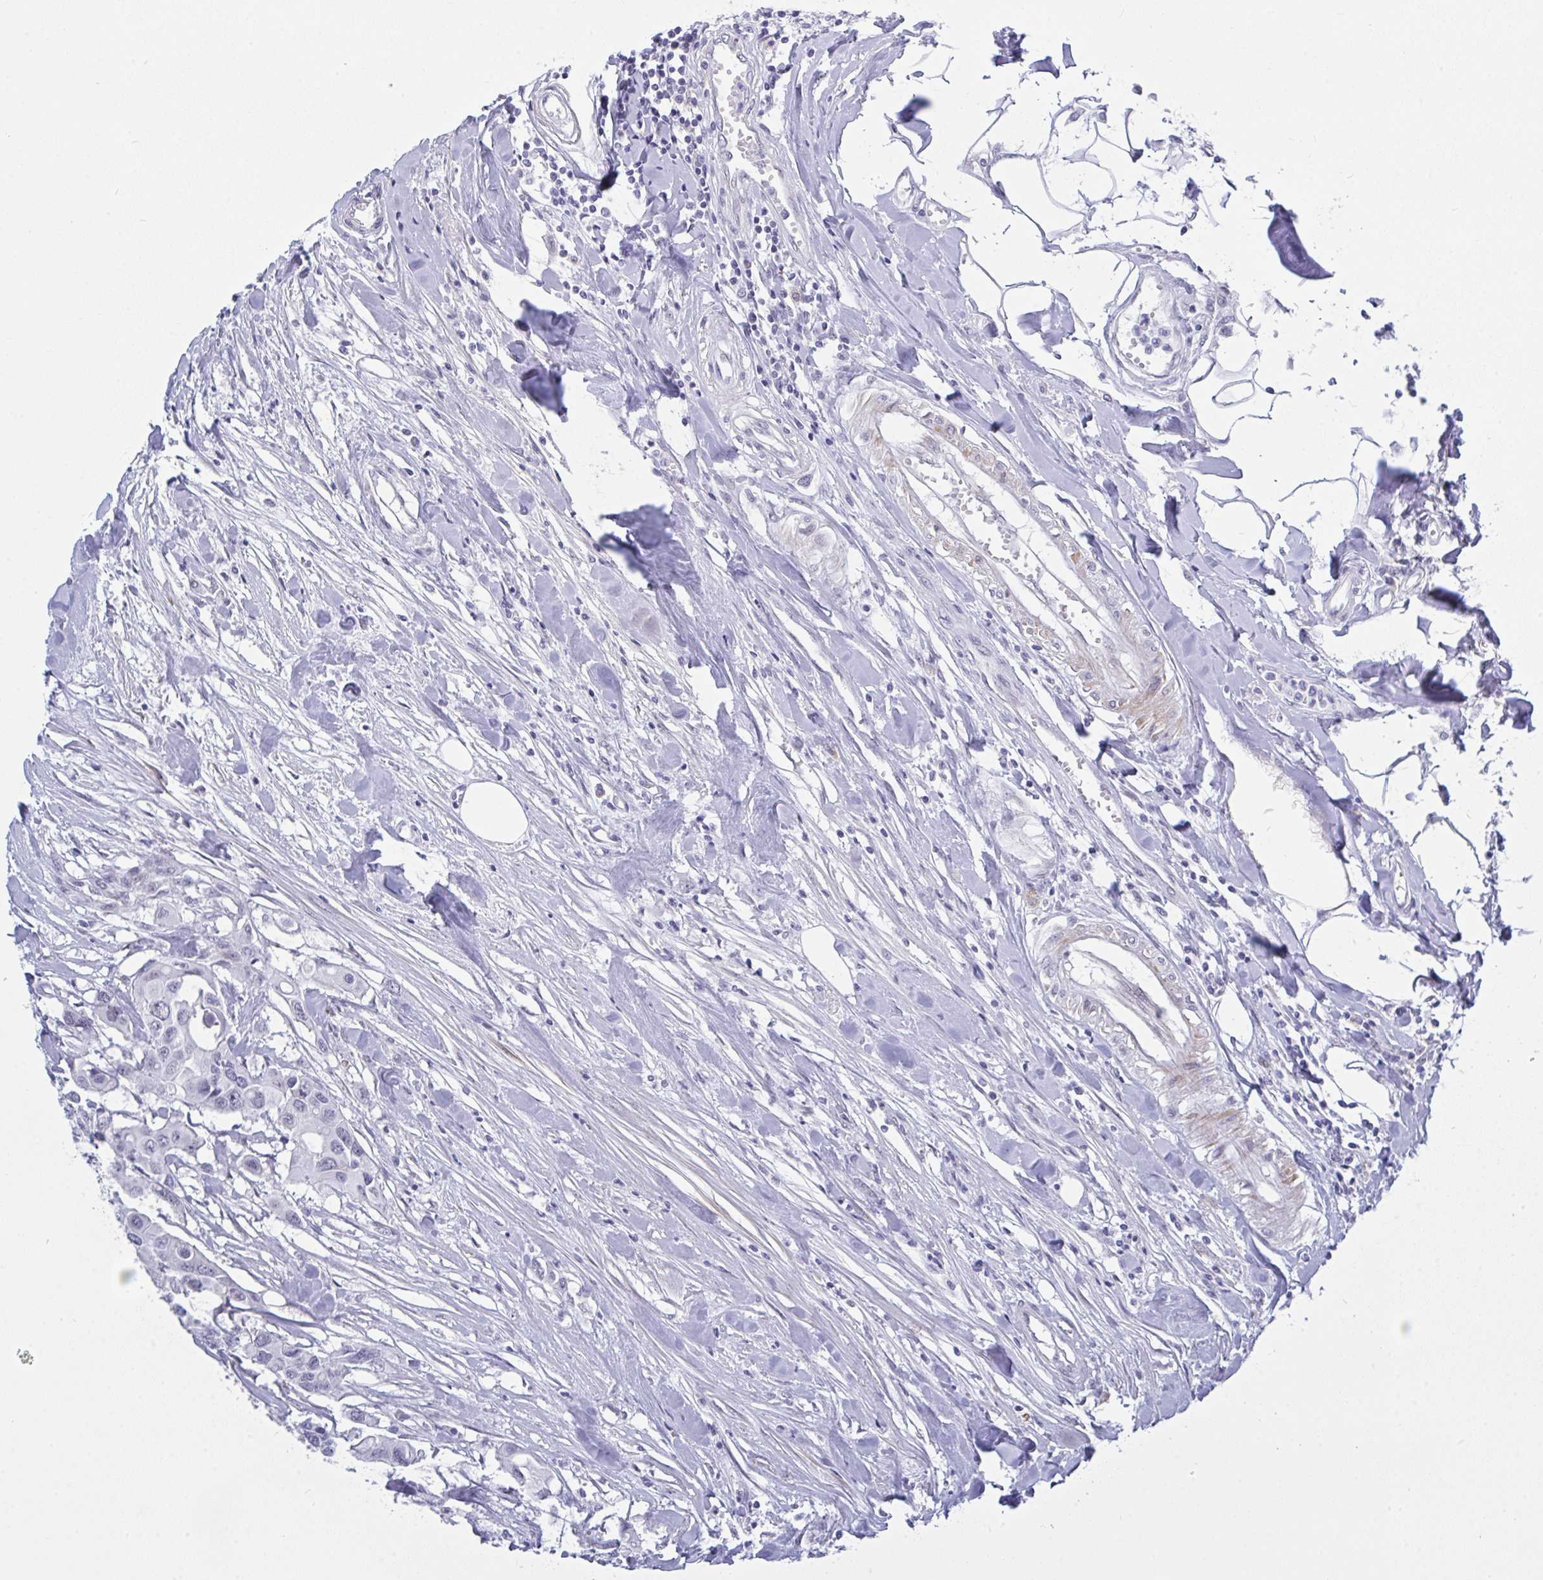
{"staining": {"intensity": "negative", "quantity": "none", "location": "none"}, "tissue": "colorectal cancer", "cell_type": "Tumor cells", "image_type": "cancer", "snomed": [{"axis": "morphology", "description": "Adenocarcinoma, NOS"}, {"axis": "topography", "description": "Colon"}], "caption": "Immunohistochemistry of colorectal cancer (adenocarcinoma) shows no positivity in tumor cells.", "gene": "FBXL22", "patient": {"sex": "male", "age": 77}}